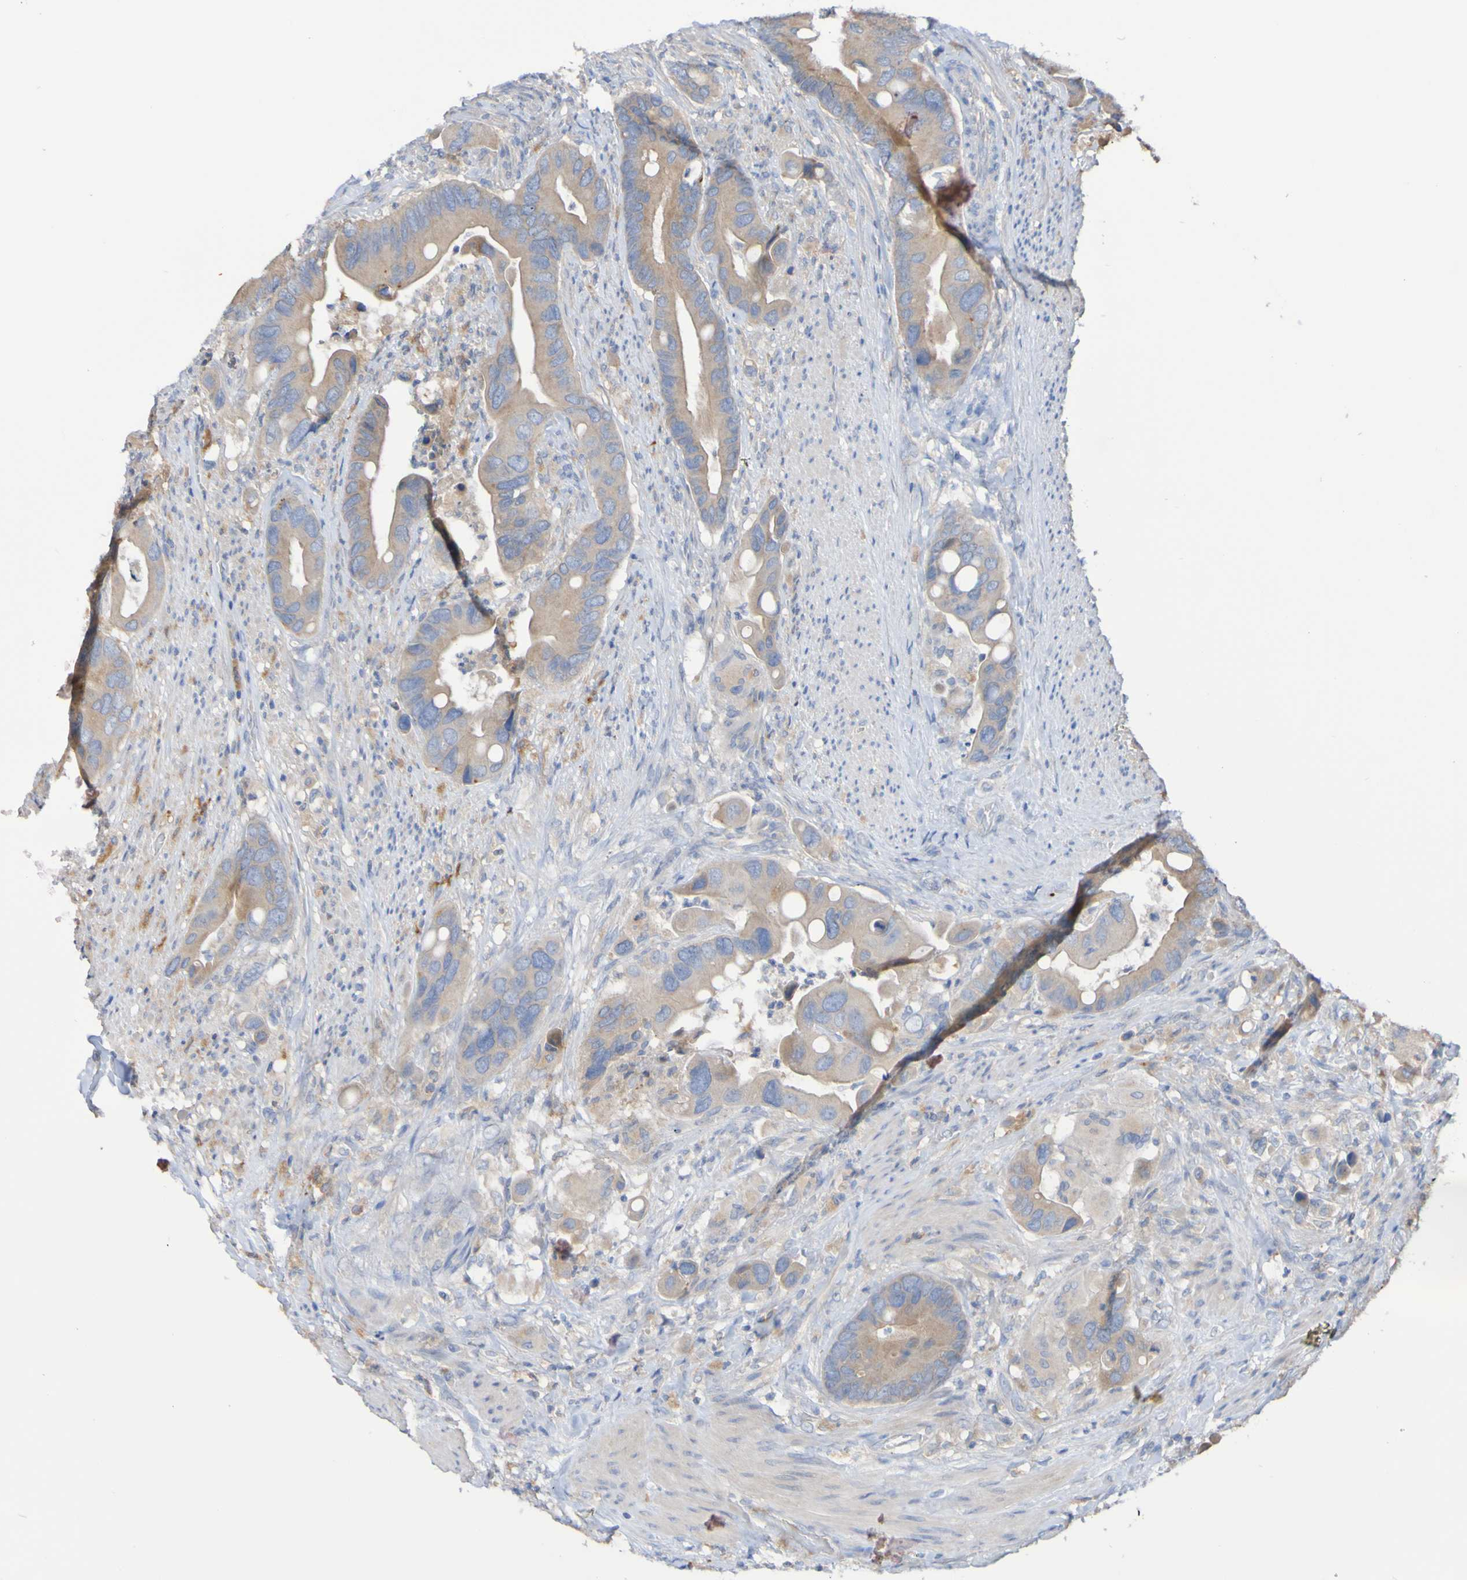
{"staining": {"intensity": "weak", "quantity": ">75%", "location": "cytoplasmic/membranous"}, "tissue": "colorectal cancer", "cell_type": "Tumor cells", "image_type": "cancer", "snomed": [{"axis": "morphology", "description": "Adenocarcinoma, NOS"}, {"axis": "topography", "description": "Rectum"}], "caption": "Colorectal cancer tissue shows weak cytoplasmic/membranous positivity in approximately >75% of tumor cells, visualized by immunohistochemistry.", "gene": "PHYH", "patient": {"sex": "female", "age": 57}}